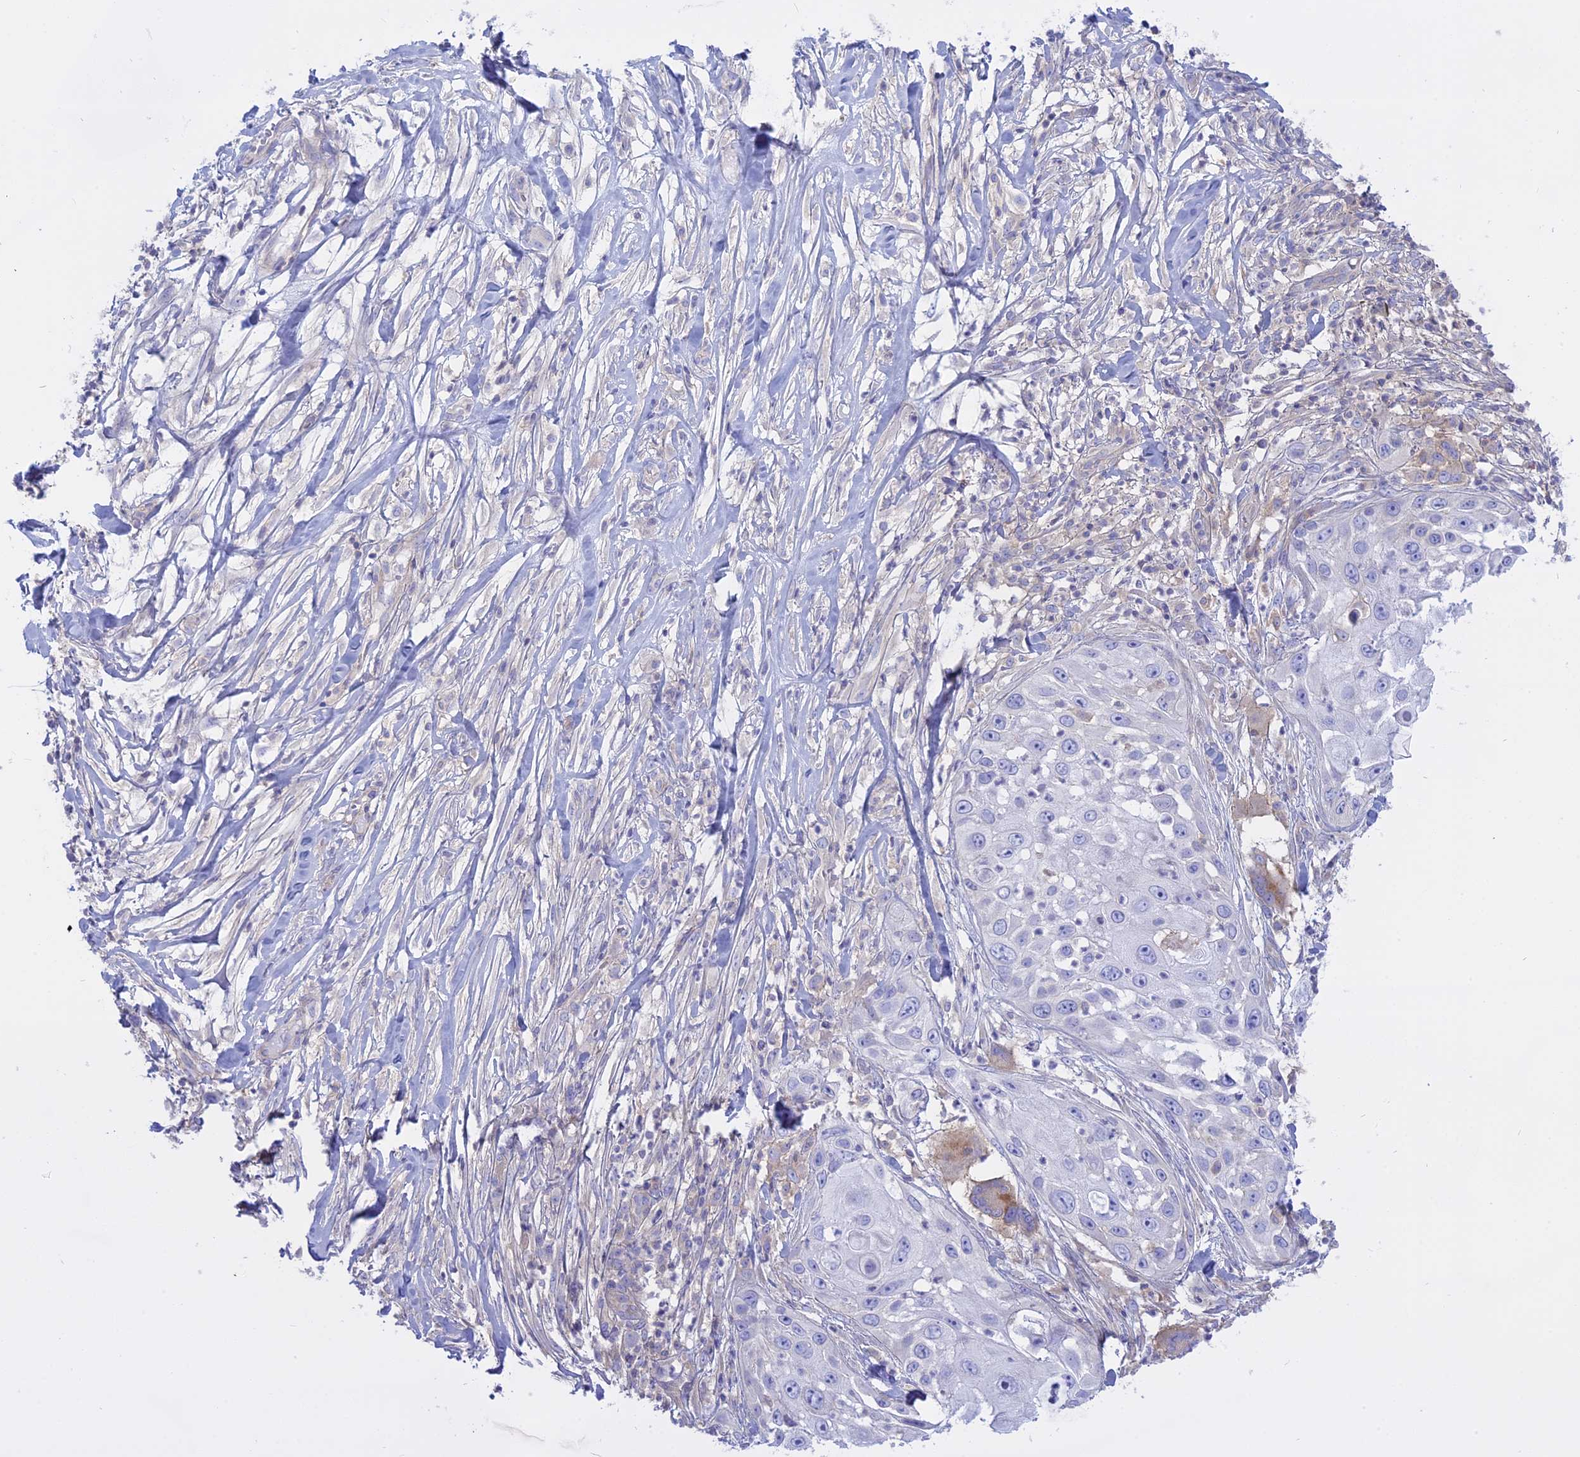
{"staining": {"intensity": "negative", "quantity": "none", "location": "none"}, "tissue": "skin cancer", "cell_type": "Tumor cells", "image_type": "cancer", "snomed": [{"axis": "morphology", "description": "Squamous cell carcinoma, NOS"}, {"axis": "topography", "description": "Skin"}], "caption": "IHC of human skin cancer (squamous cell carcinoma) demonstrates no positivity in tumor cells. (IHC, brightfield microscopy, high magnification).", "gene": "AHCYL1", "patient": {"sex": "female", "age": 44}}